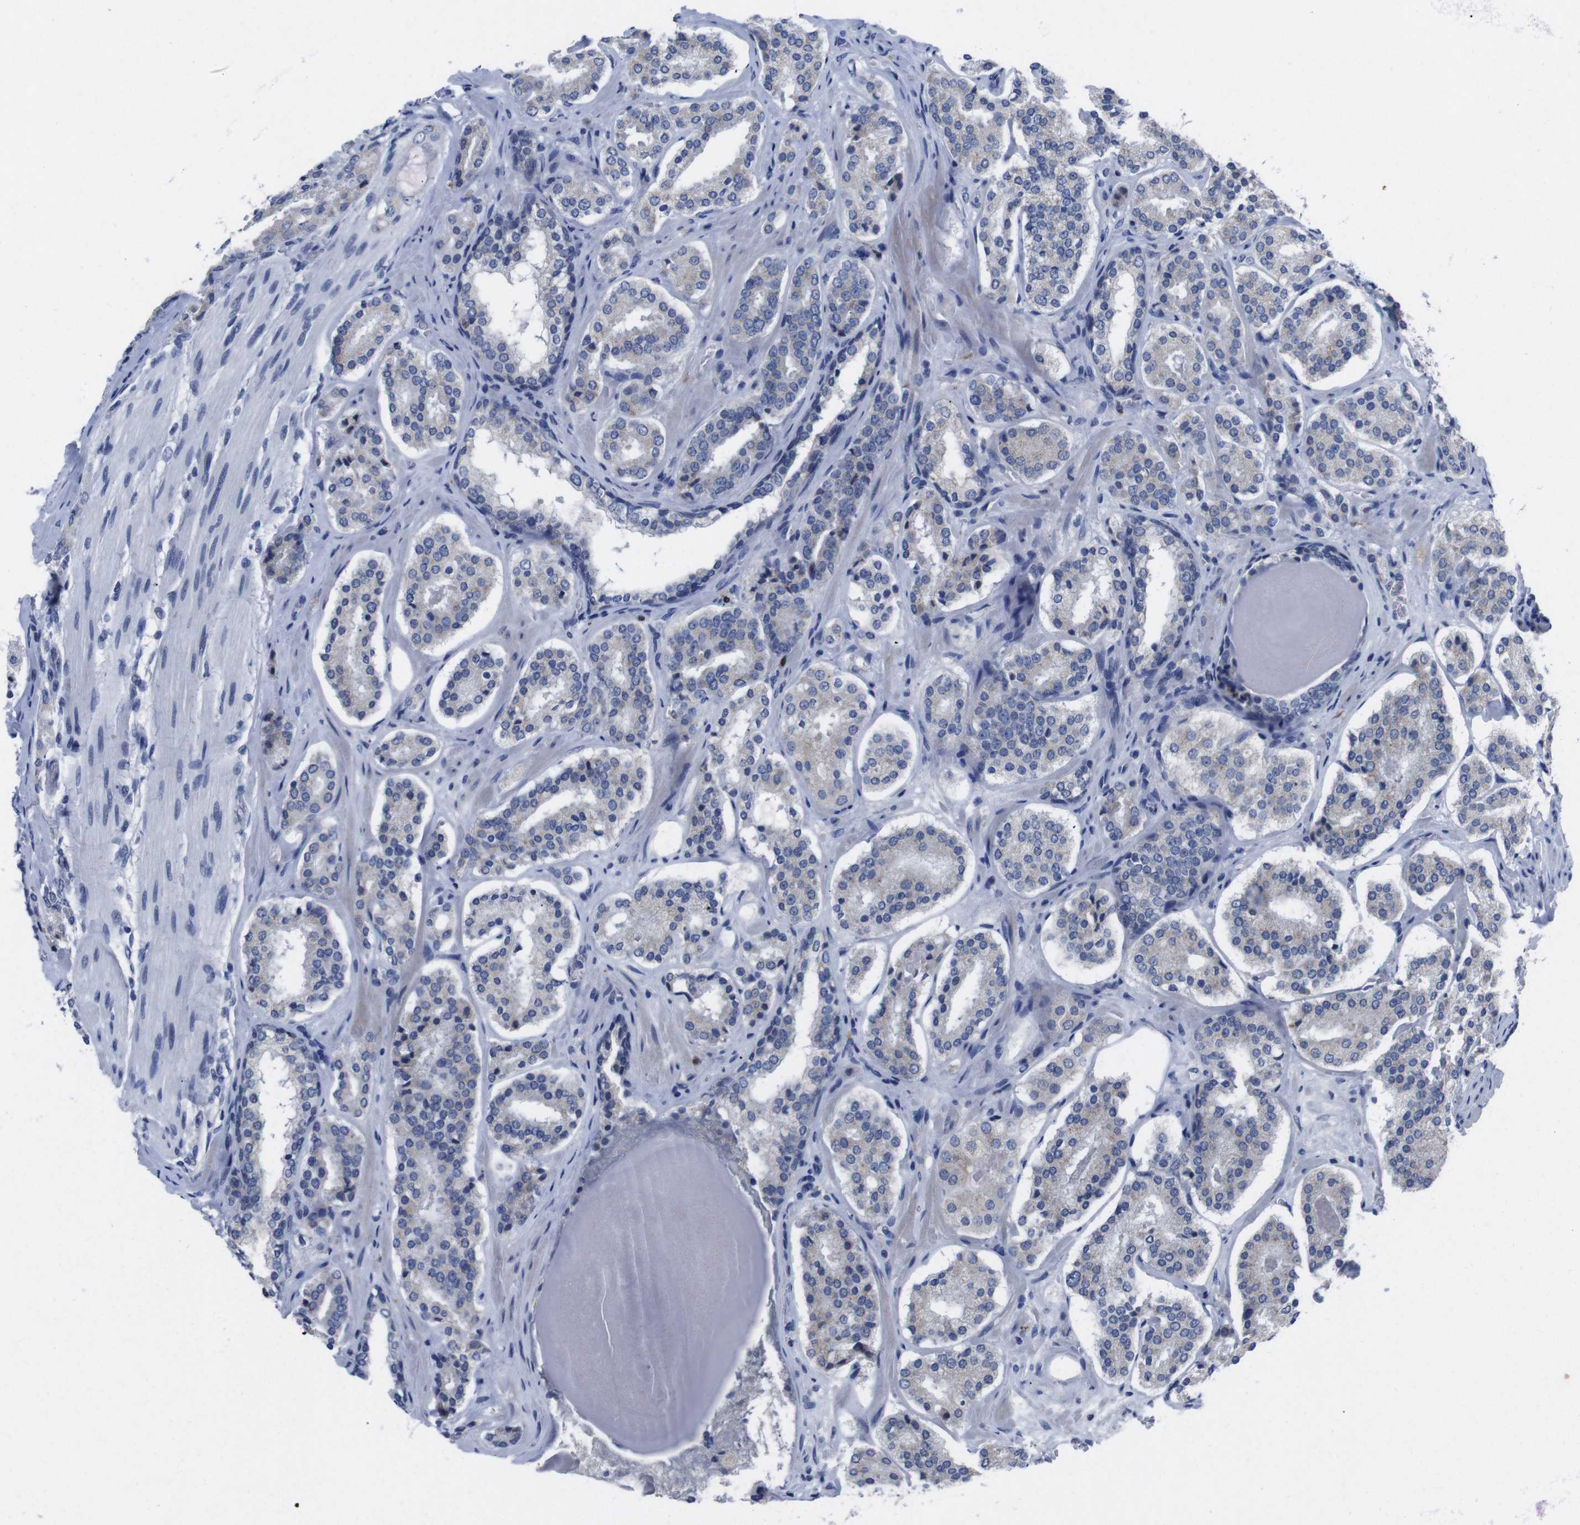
{"staining": {"intensity": "negative", "quantity": "none", "location": "none"}, "tissue": "prostate cancer", "cell_type": "Tumor cells", "image_type": "cancer", "snomed": [{"axis": "morphology", "description": "Adenocarcinoma, High grade"}, {"axis": "topography", "description": "Prostate"}], "caption": "DAB (3,3'-diaminobenzidine) immunohistochemical staining of prostate cancer (adenocarcinoma (high-grade)) reveals no significant expression in tumor cells. (DAB IHC with hematoxylin counter stain).", "gene": "IRF4", "patient": {"sex": "male", "age": 60}}